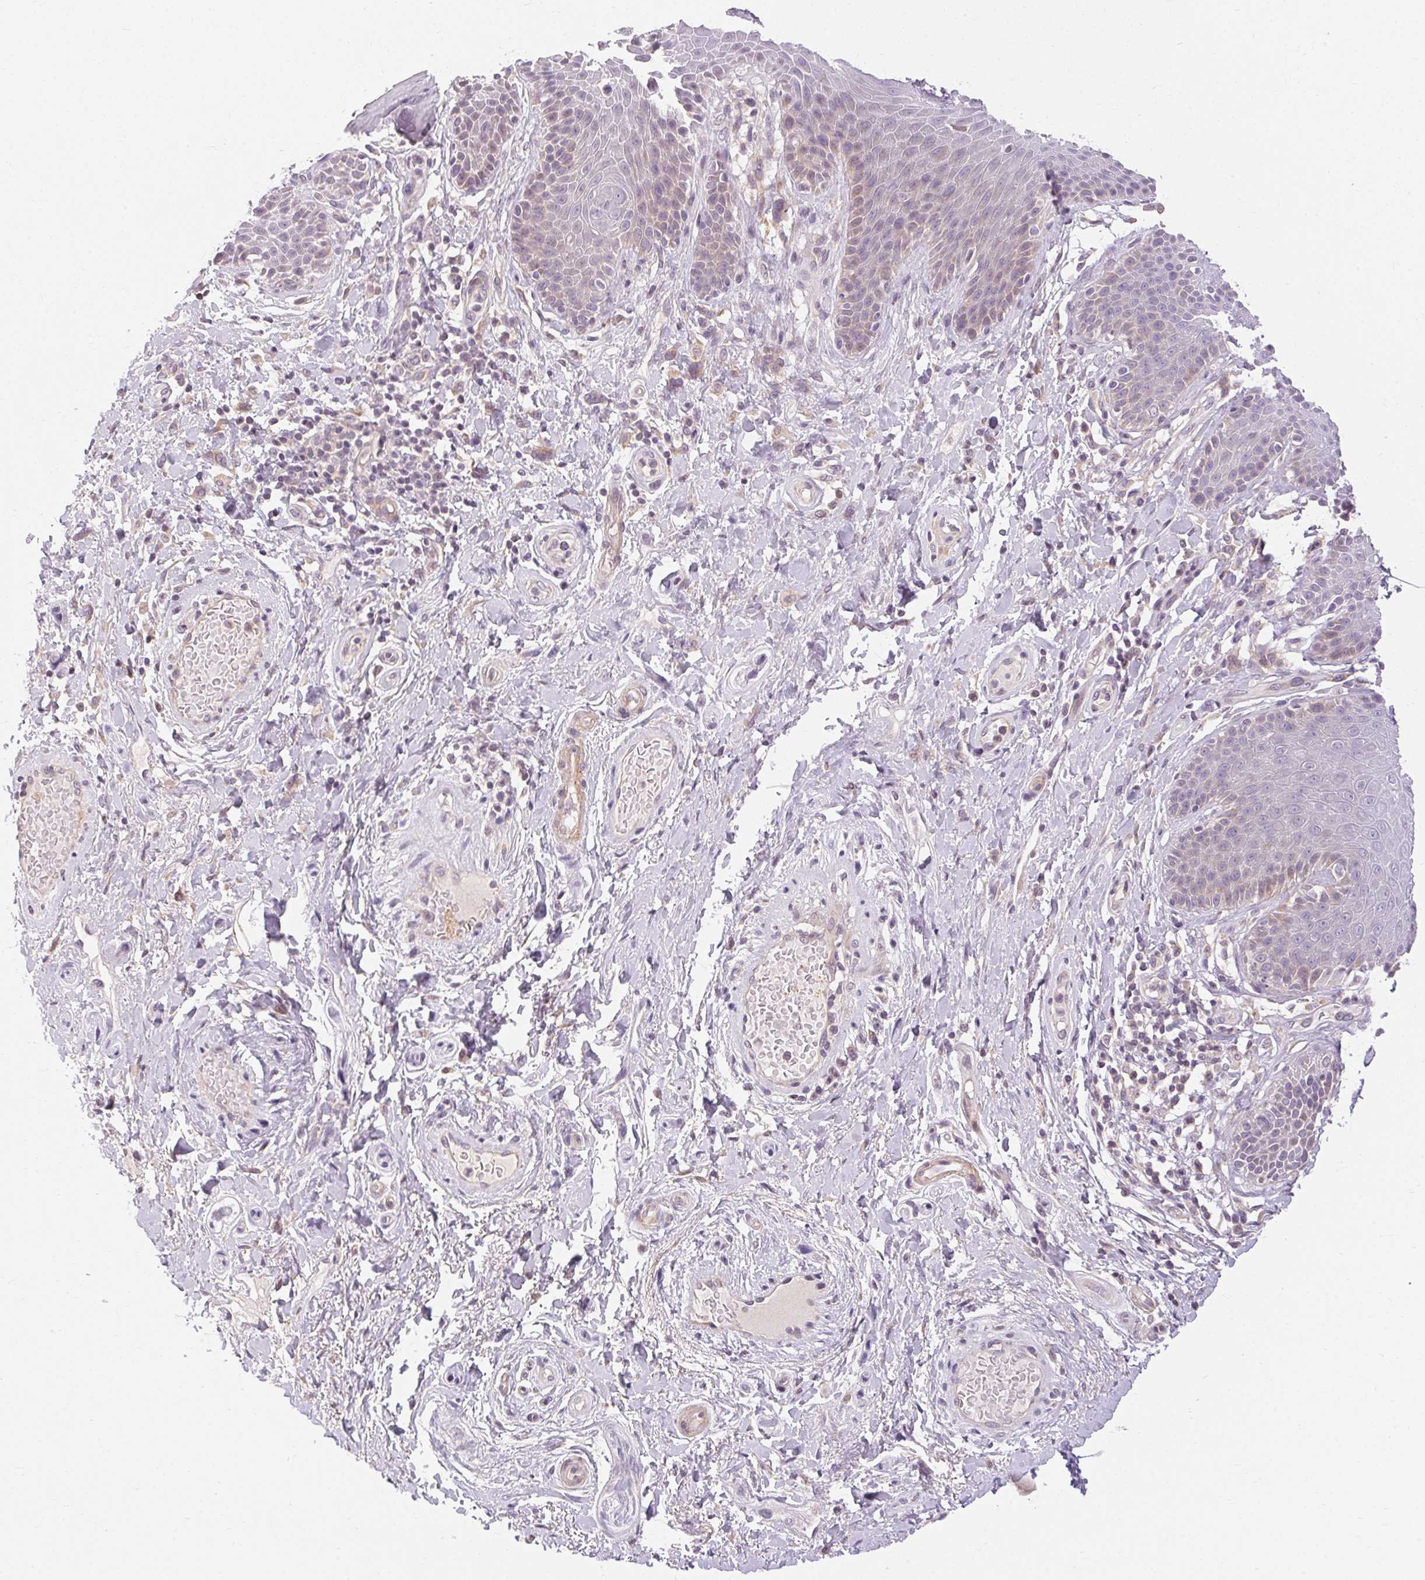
{"staining": {"intensity": "negative", "quantity": "none", "location": "none"}, "tissue": "skin", "cell_type": "Epidermal cells", "image_type": "normal", "snomed": [{"axis": "morphology", "description": "Normal tissue, NOS"}, {"axis": "topography", "description": "Anal"}, {"axis": "topography", "description": "Peripheral nerve tissue"}], "caption": "This is an immunohistochemistry (IHC) micrograph of normal skin. There is no expression in epidermal cells.", "gene": "TMEM52B", "patient": {"sex": "male", "age": 51}}